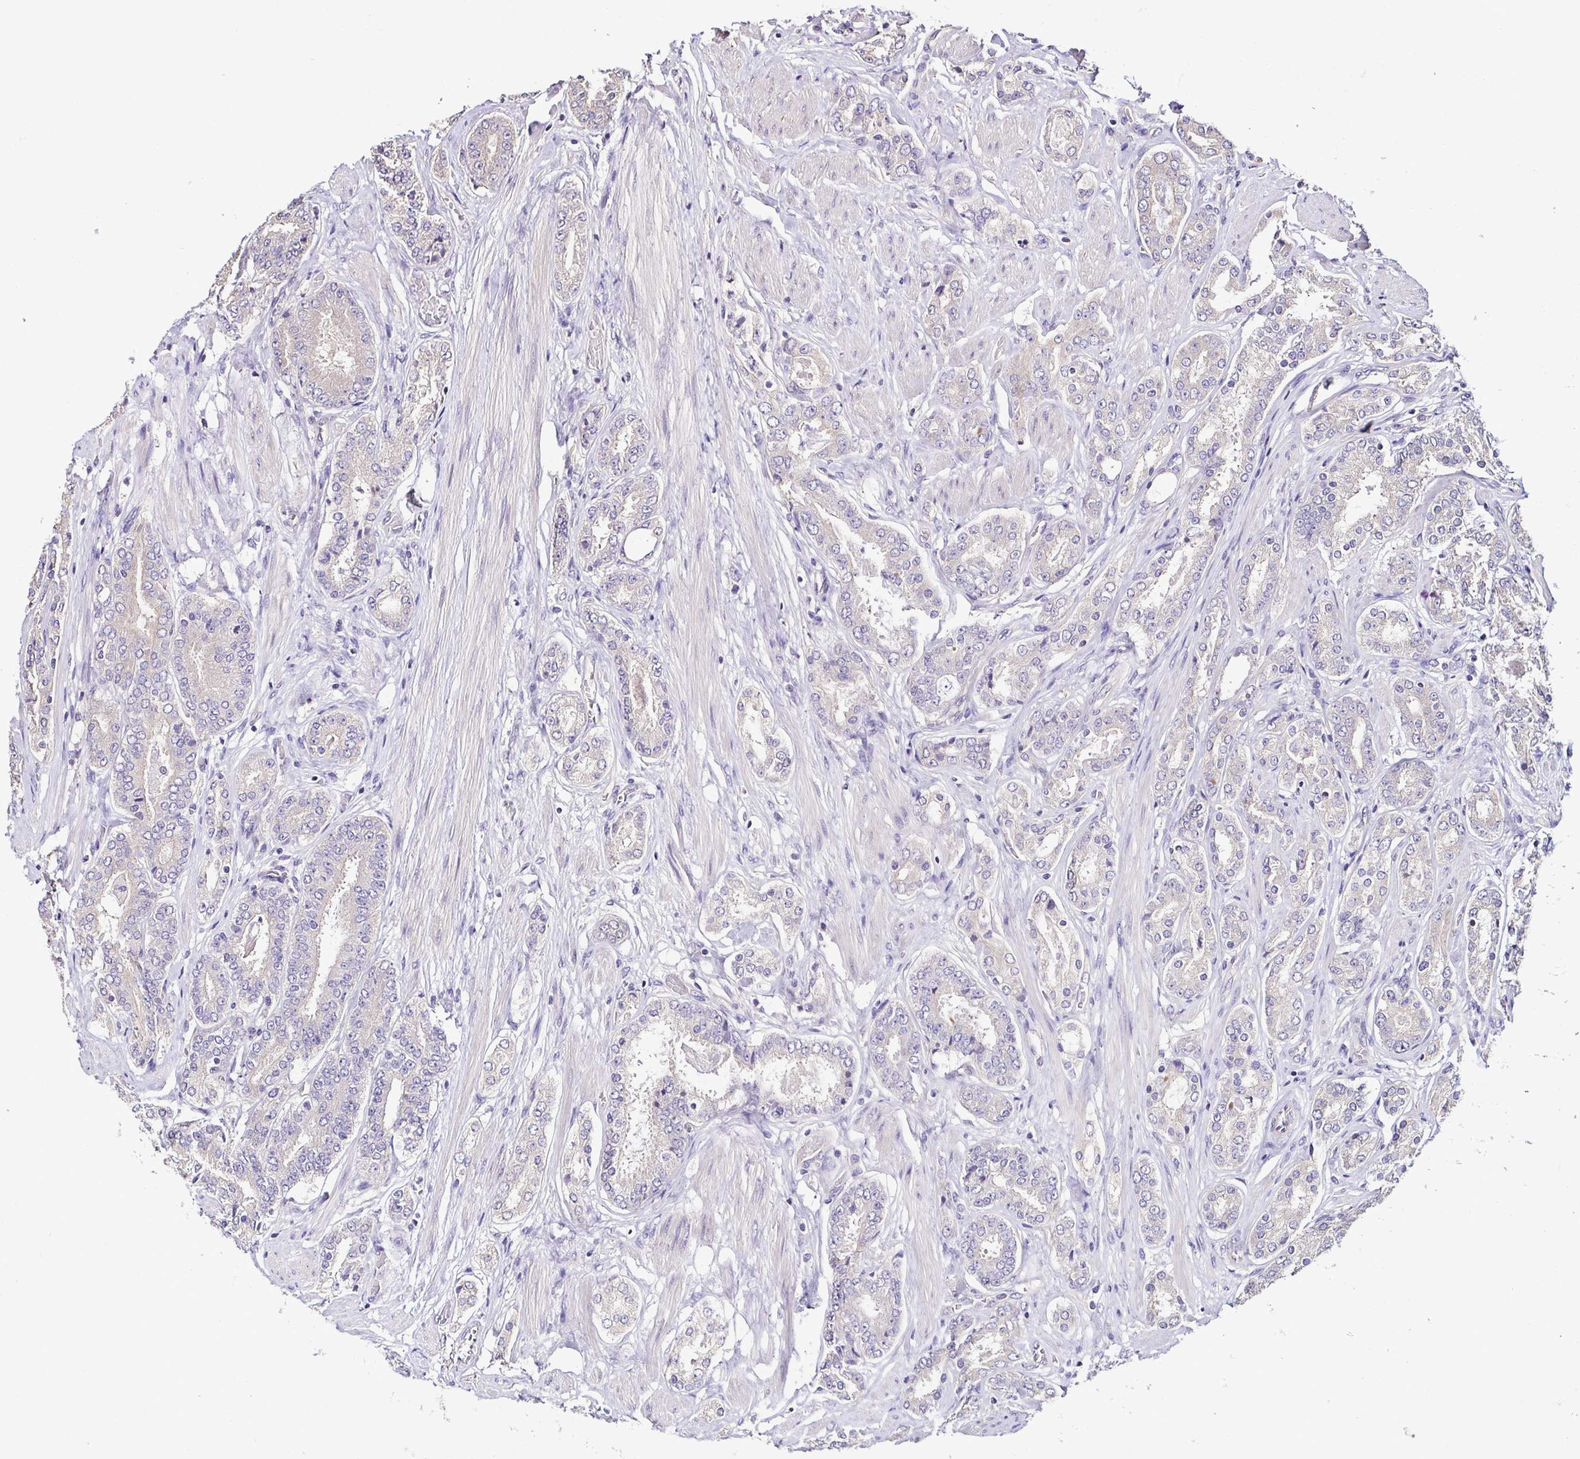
{"staining": {"intensity": "negative", "quantity": "none", "location": "none"}, "tissue": "prostate cancer", "cell_type": "Tumor cells", "image_type": "cancer", "snomed": [{"axis": "morphology", "description": "Adenocarcinoma, High grade"}, {"axis": "topography", "description": "Prostate"}], "caption": "Immunohistochemistry histopathology image of human prostate adenocarcinoma (high-grade) stained for a protein (brown), which demonstrates no expression in tumor cells.", "gene": "LMOD2", "patient": {"sex": "male", "age": 63}}